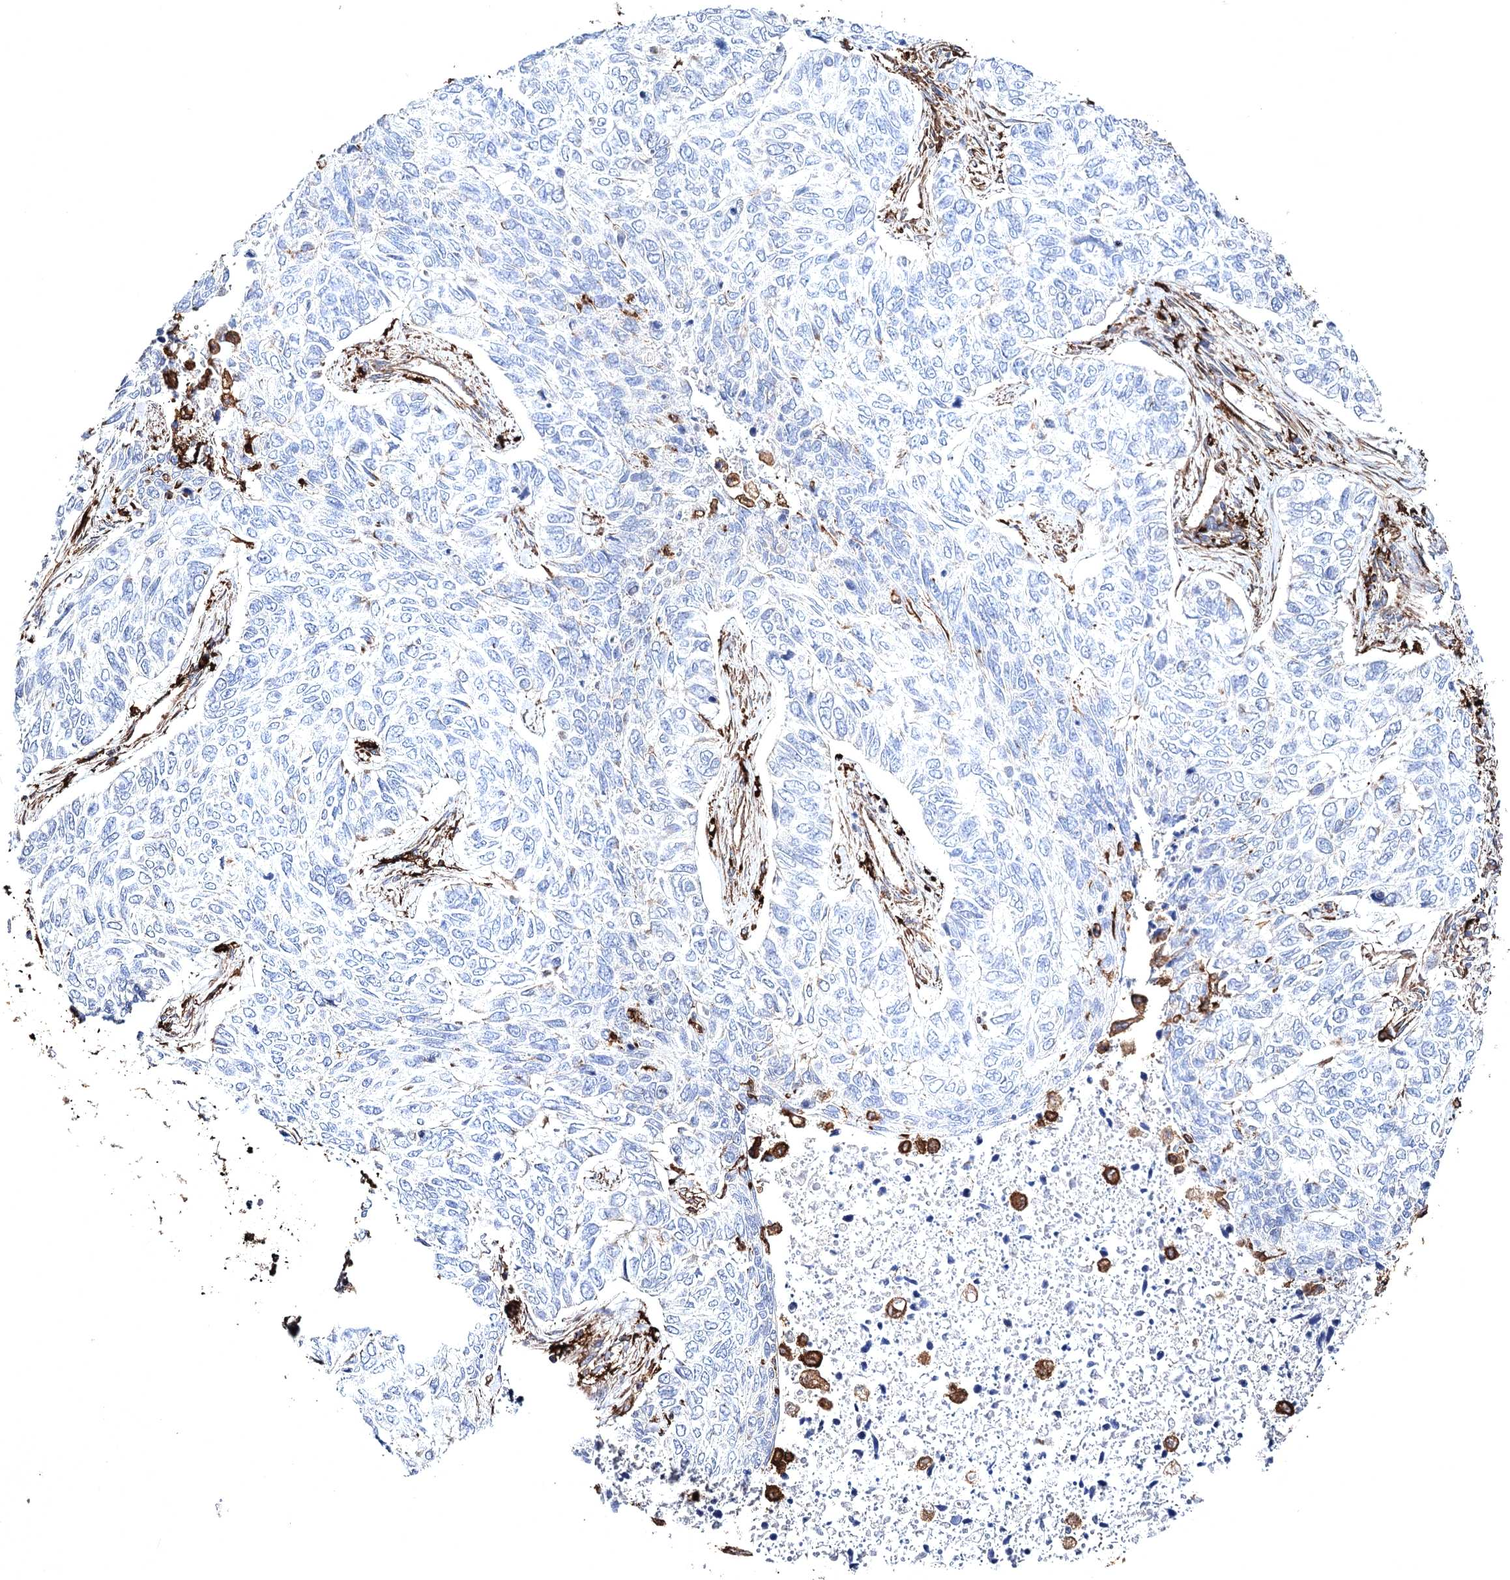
{"staining": {"intensity": "negative", "quantity": "none", "location": "none"}, "tissue": "skin cancer", "cell_type": "Tumor cells", "image_type": "cancer", "snomed": [{"axis": "morphology", "description": "Basal cell carcinoma"}, {"axis": "topography", "description": "Skin"}], "caption": "Immunohistochemistry photomicrograph of human skin cancer stained for a protein (brown), which demonstrates no expression in tumor cells. (Brightfield microscopy of DAB immunohistochemistry at high magnification).", "gene": "CLEC4M", "patient": {"sex": "female", "age": 65}}